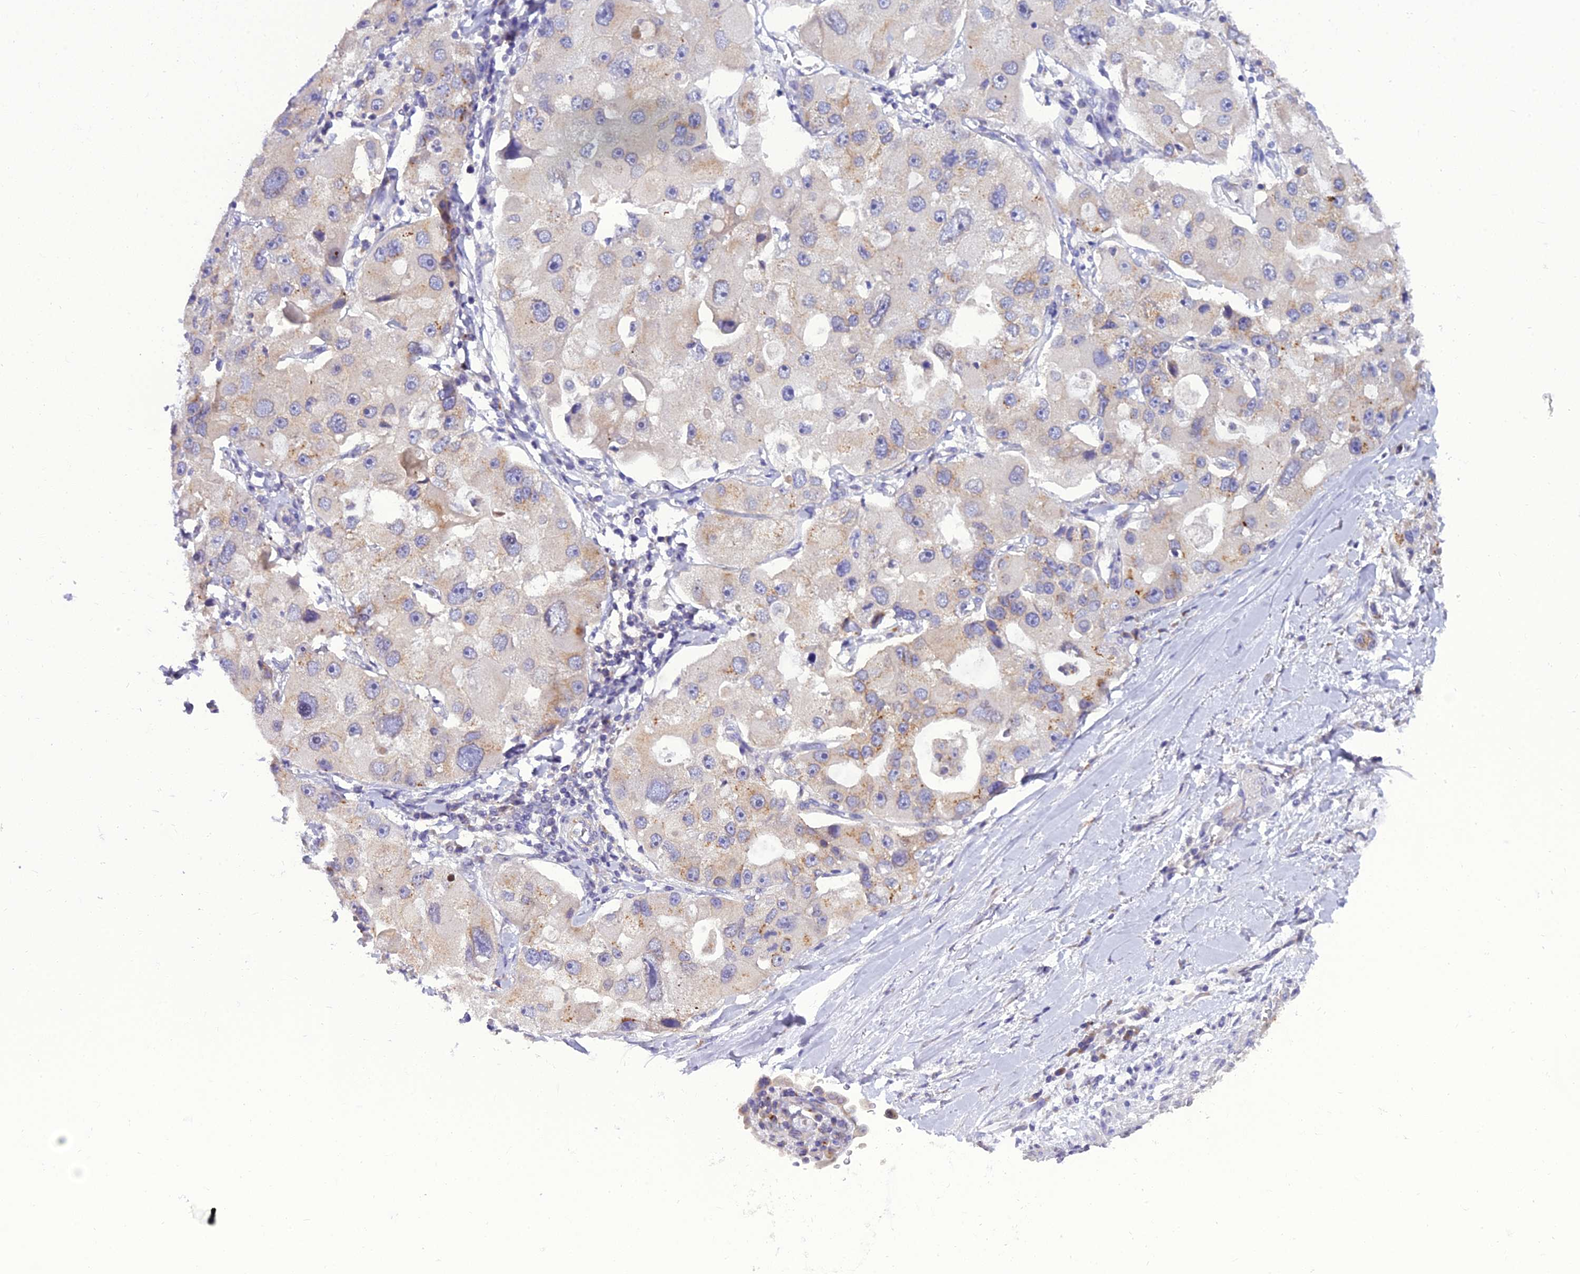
{"staining": {"intensity": "moderate", "quantity": "<25%", "location": "cytoplasmic/membranous"}, "tissue": "lung cancer", "cell_type": "Tumor cells", "image_type": "cancer", "snomed": [{"axis": "morphology", "description": "Adenocarcinoma, NOS"}, {"axis": "topography", "description": "Lung"}], "caption": "There is low levels of moderate cytoplasmic/membranous positivity in tumor cells of lung adenocarcinoma, as demonstrated by immunohistochemical staining (brown color).", "gene": "GOLPH3", "patient": {"sex": "female", "age": 54}}